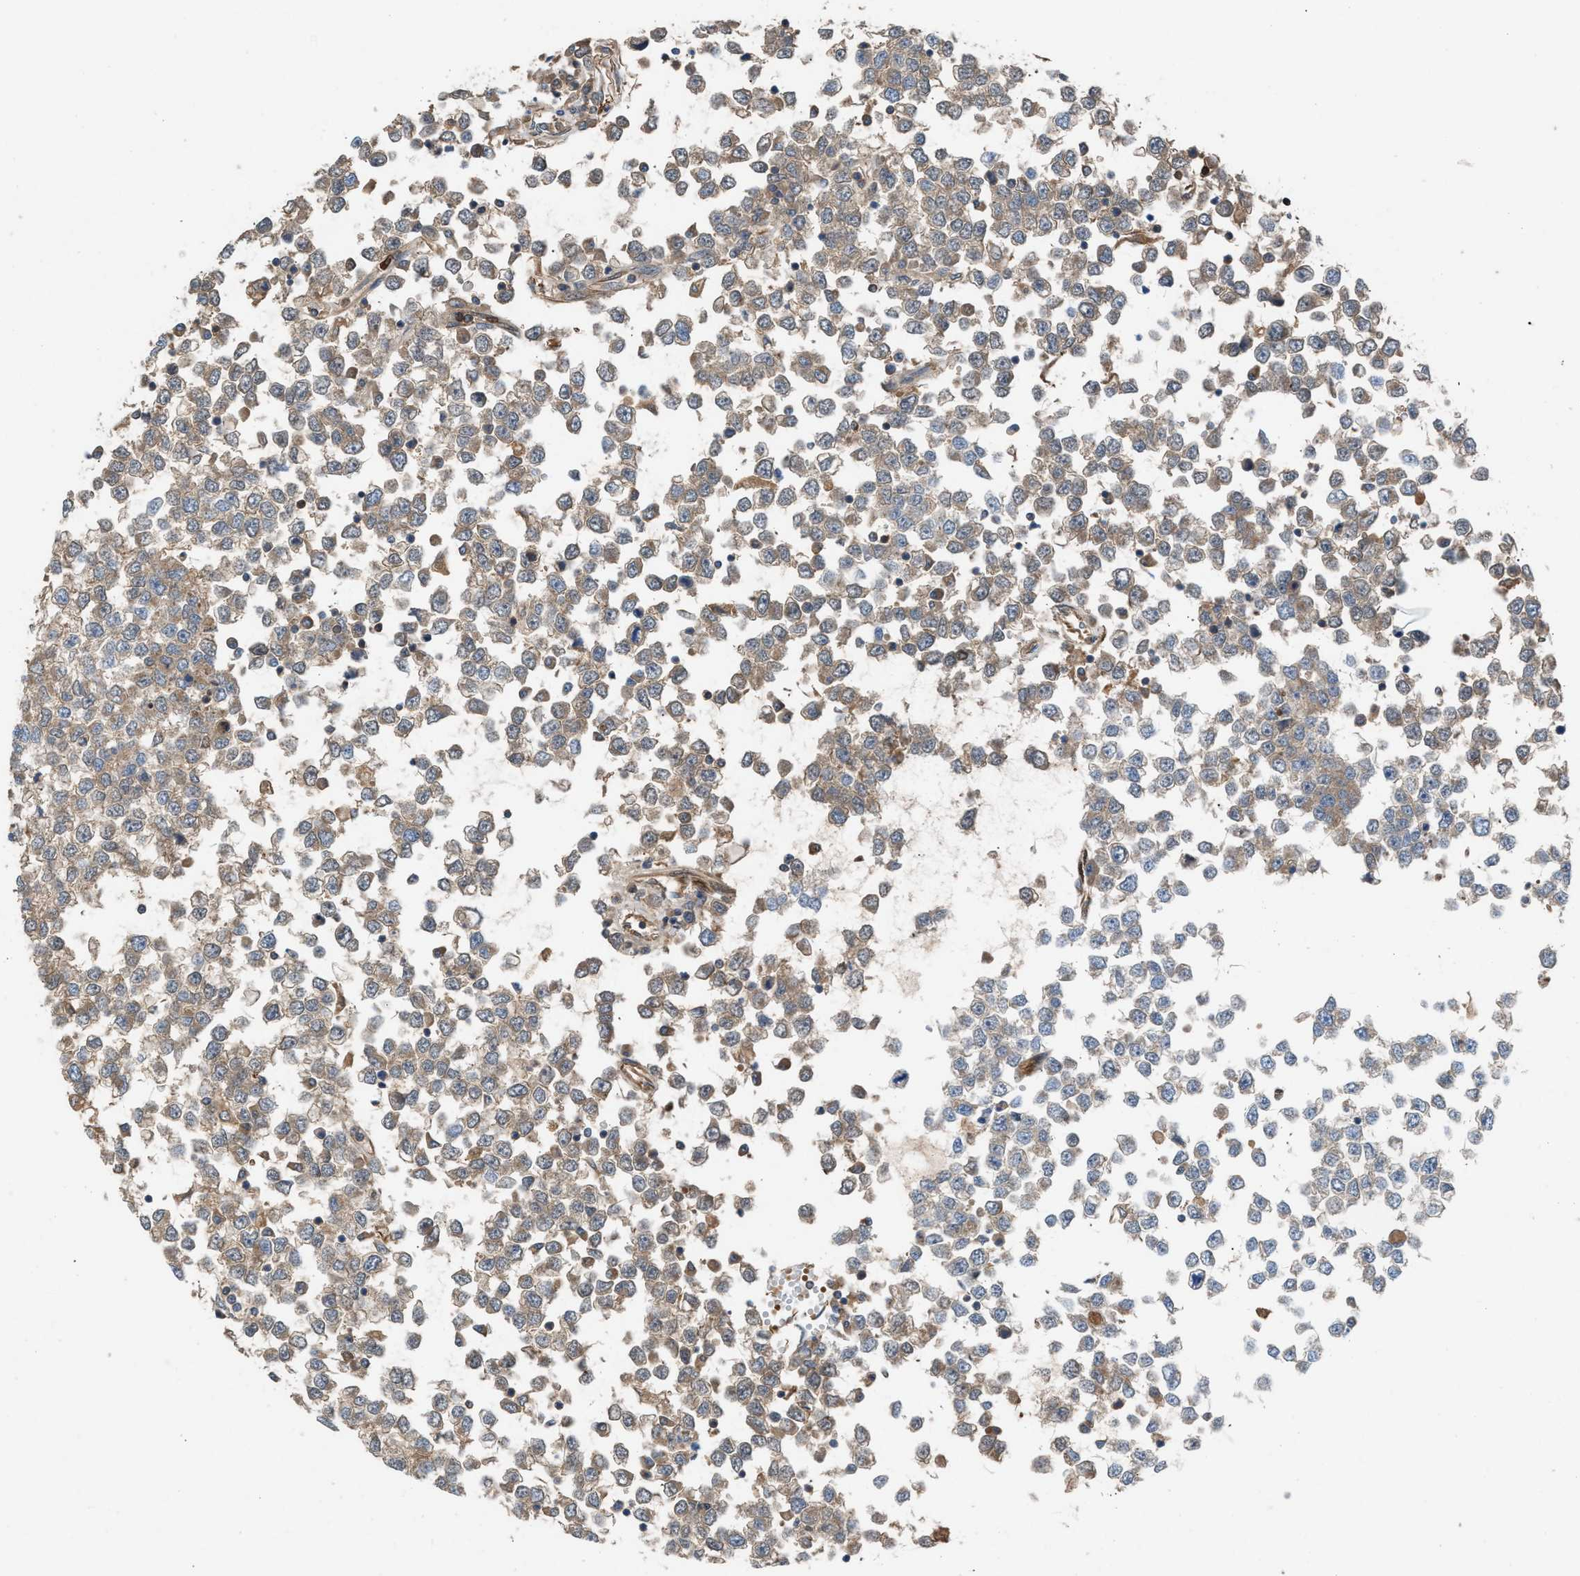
{"staining": {"intensity": "weak", "quantity": "<25%", "location": "cytoplasmic/membranous"}, "tissue": "testis cancer", "cell_type": "Tumor cells", "image_type": "cancer", "snomed": [{"axis": "morphology", "description": "Seminoma, NOS"}, {"axis": "topography", "description": "Testis"}], "caption": "Photomicrograph shows no protein positivity in tumor cells of testis cancer tissue. (Immunohistochemistry, brightfield microscopy, high magnification).", "gene": "TPK1", "patient": {"sex": "male", "age": 65}}